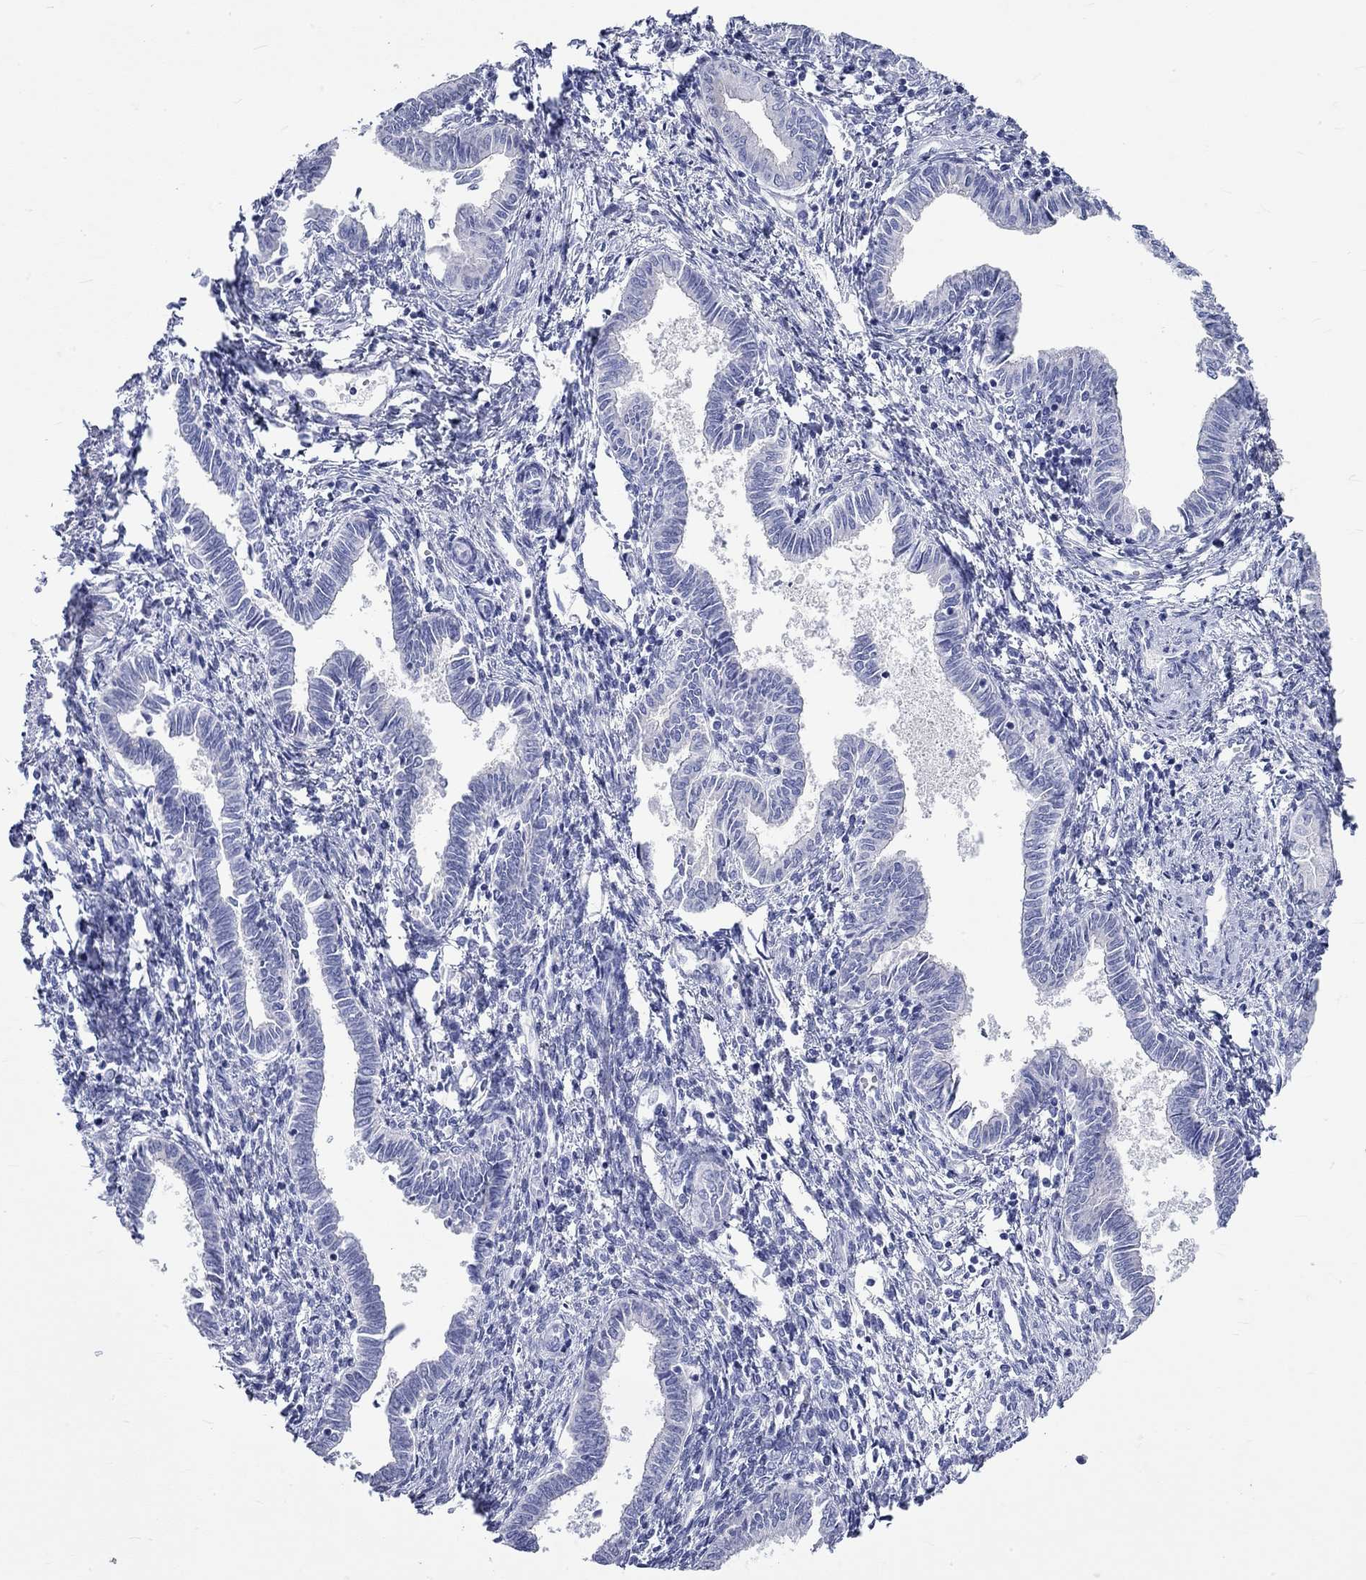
{"staining": {"intensity": "negative", "quantity": "none", "location": "none"}, "tissue": "cervical cancer", "cell_type": "Tumor cells", "image_type": "cancer", "snomed": [{"axis": "morphology", "description": "Adenocarcinoma, NOS"}, {"axis": "topography", "description": "Cervix"}], "caption": "Immunohistochemistry histopathology image of neoplastic tissue: cervical adenocarcinoma stained with DAB reveals no significant protein expression in tumor cells. (DAB IHC, high magnification).", "gene": "SPATA9", "patient": {"sex": "female", "age": 42}}